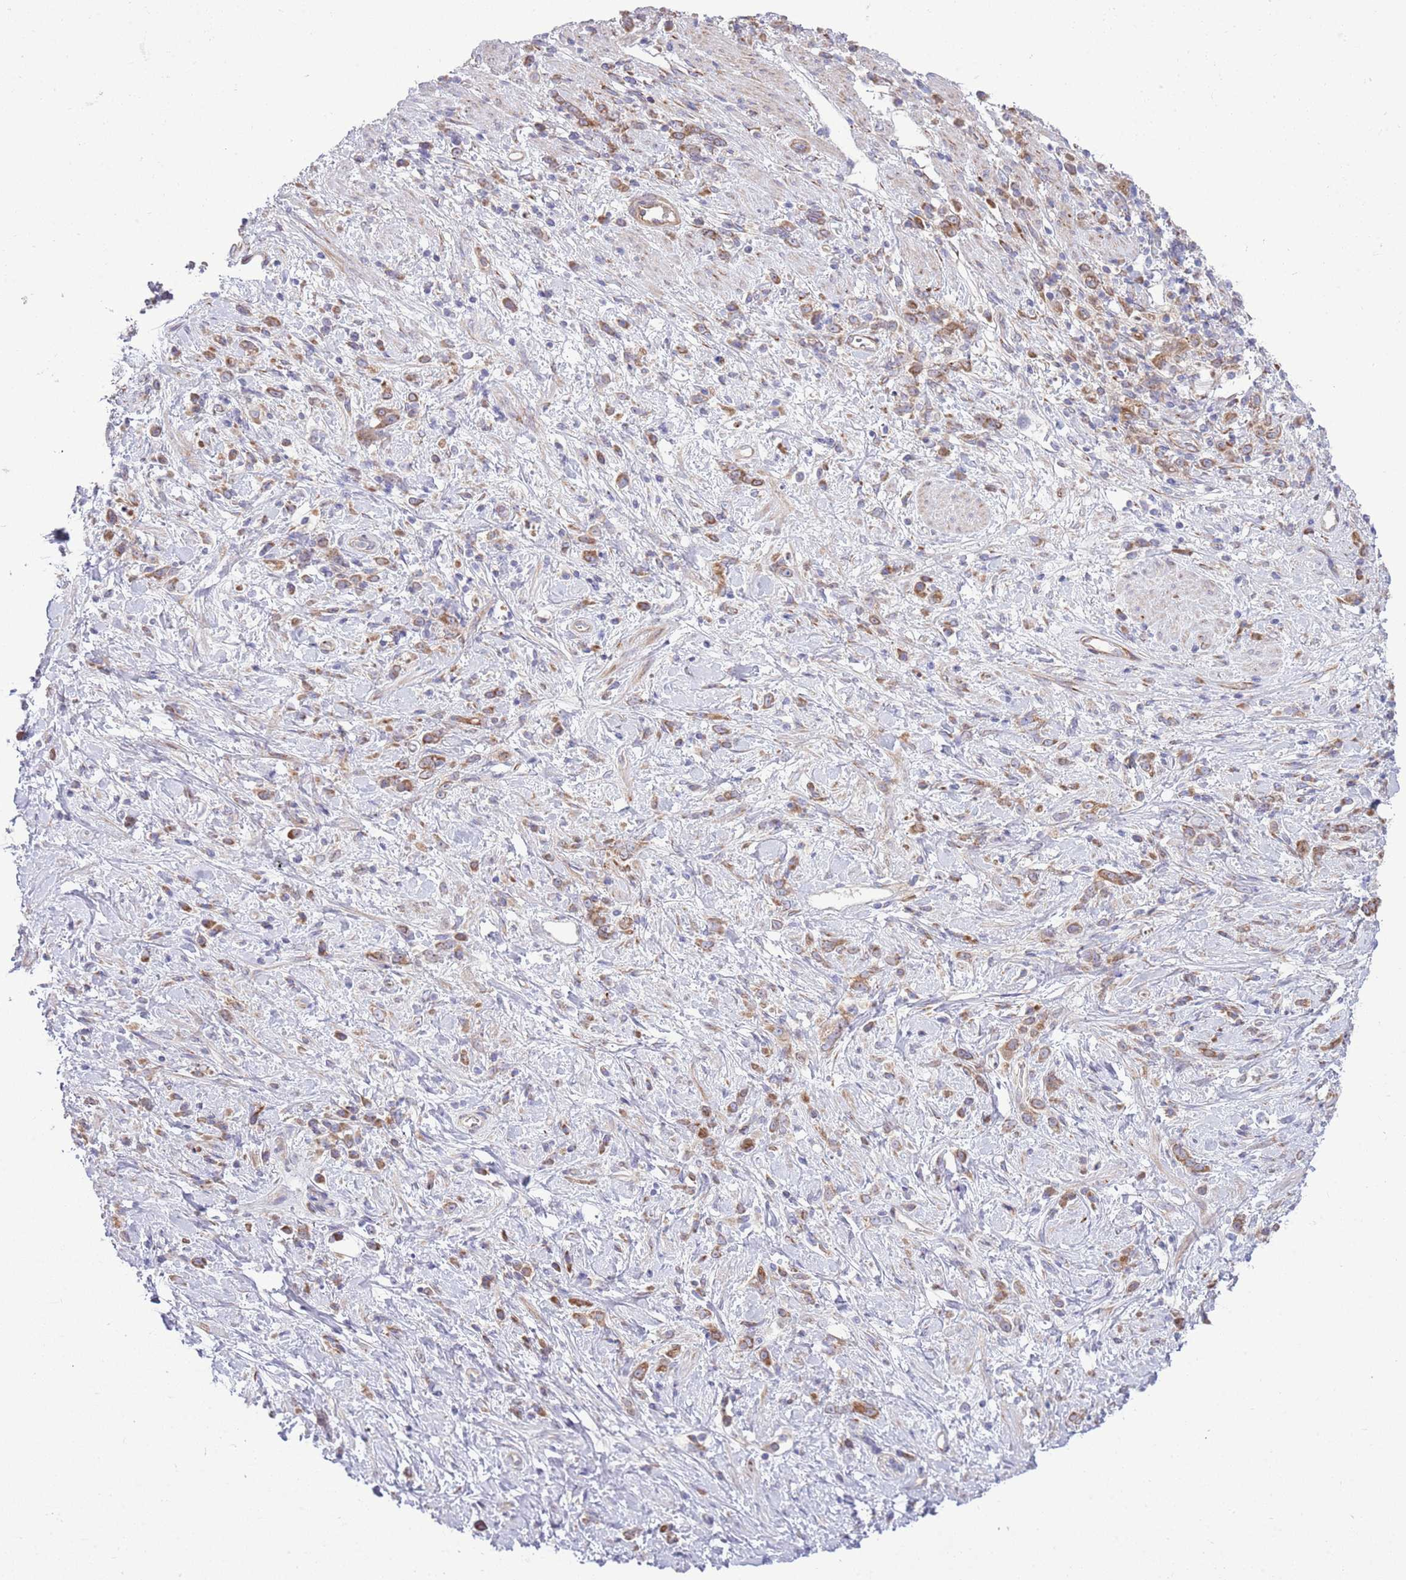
{"staining": {"intensity": "moderate", "quantity": ">75%", "location": "cytoplasmic/membranous"}, "tissue": "stomach cancer", "cell_type": "Tumor cells", "image_type": "cancer", "snomed": [{"axis": "morphology", "description": "Adenocarcinoma, NOS"}, {"axis": "topography", "description": "Stomach"}], "caption": "Stomach cancer tissue demonstrates moderate cytoplasmic/membranous staining in about >75% of tumor cells, visualized by immunohistochemistry.", "gene": "TOMM5", "patient": {"sex": "female", "age": 60}}